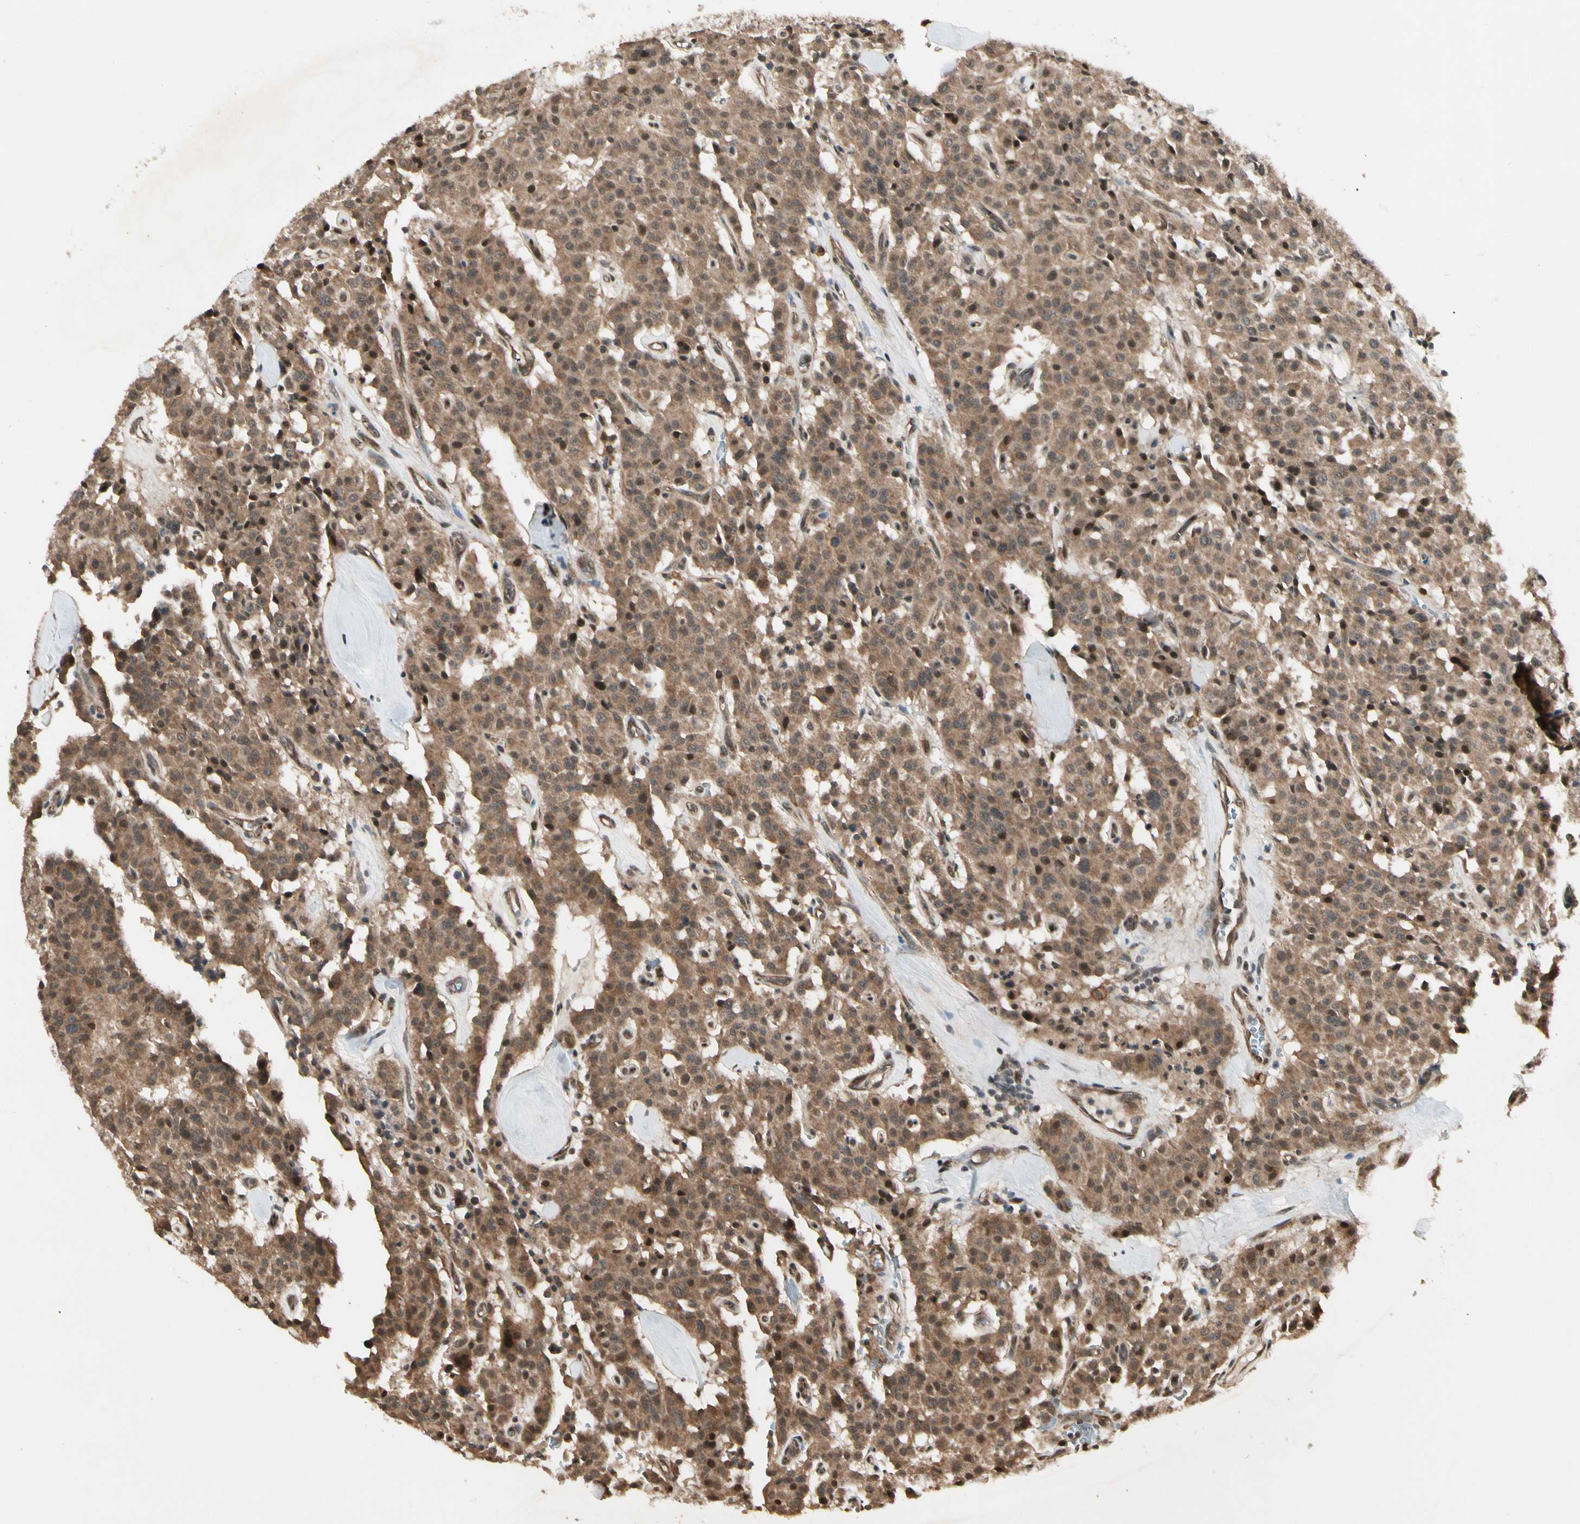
{"staining": {"intensity": "moderate", "quantity": ">75%", "location": "cytoplasmic/membranous"}, "tissue": "carcinoid", "cell_type": "Tumor cells", "image_type": "cancer", "snomed": [{"axis": "morphology", "description": "Carcinoid, malignant, NOS"}, {"axis": "topography", "description": "Lung"}], "caption": "Moderate cytoplasmic/membranous positivity is present in about >75% of tumor cells in carcinoid (malignant). (Stains: DAB (3,3'-diaminobenzidine) in brown, nuclei in blue, Microscopy: brightfield microscopy at high magnification).", "gene": "GLUL", "patient": {"sex": "male", "age": 30}}